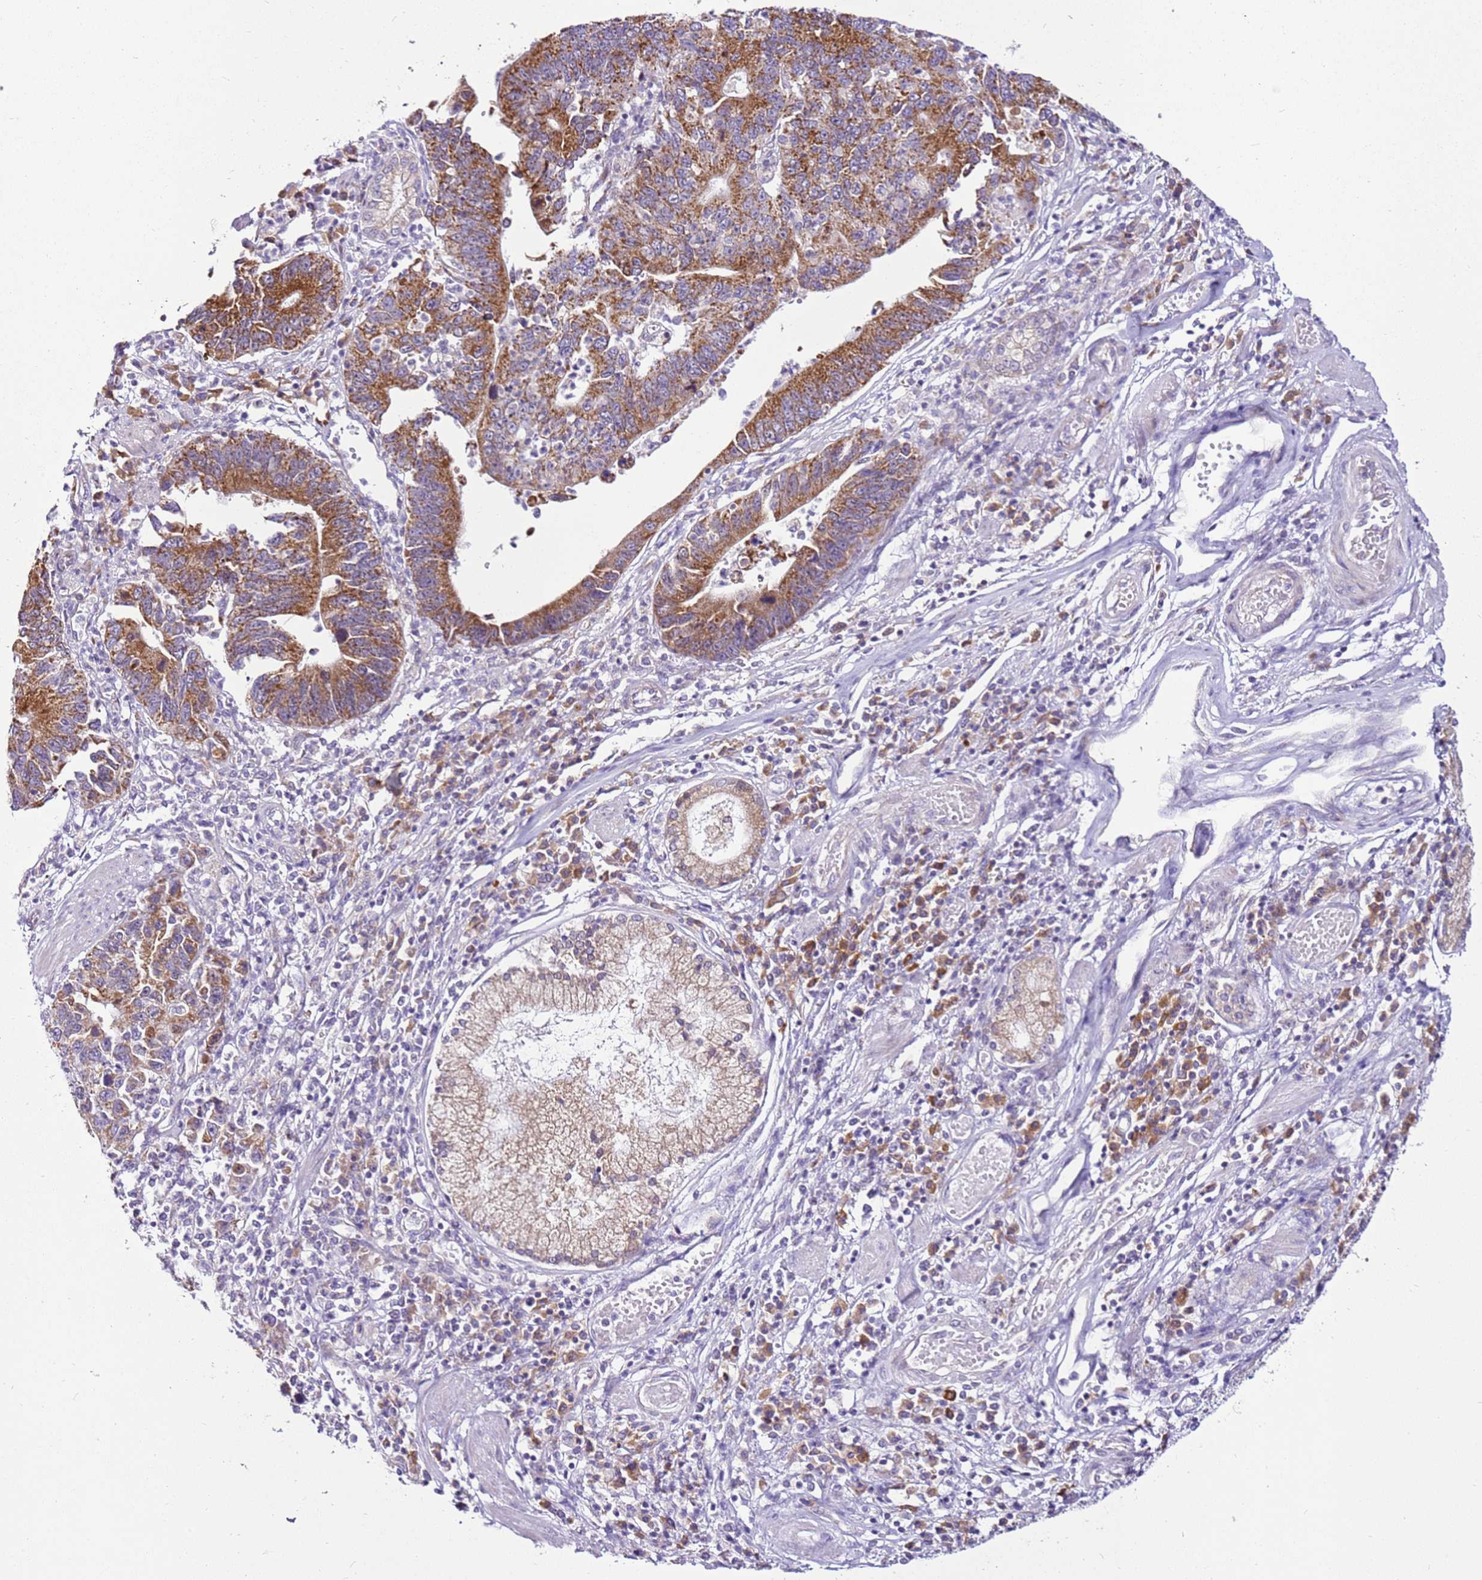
{"staining": {"intensity": "moderate", "quantity": ">75%", "location": "cytoplasmic/membranous"}, "tissue": "stomach cancer", "cell_type": "Tumor cells", "image_type": "cancer", "snomed": [{"axis": "morphology", "description": "Adenocarcinoma, NOS"}, {"axis": "topography", "description": "Stomach"}], "caption": "This histopathology image displays stomach cancer (adenocarcinoma) stained with immunohistochemistry to label a protein in brown. The cytoplasmic/membranous of tumor cells show moderate positivity for the protein. Nuclei are counter-stained blue.", "gene": "MRPL36", "patient": {"sex": "male", "age": 59}}